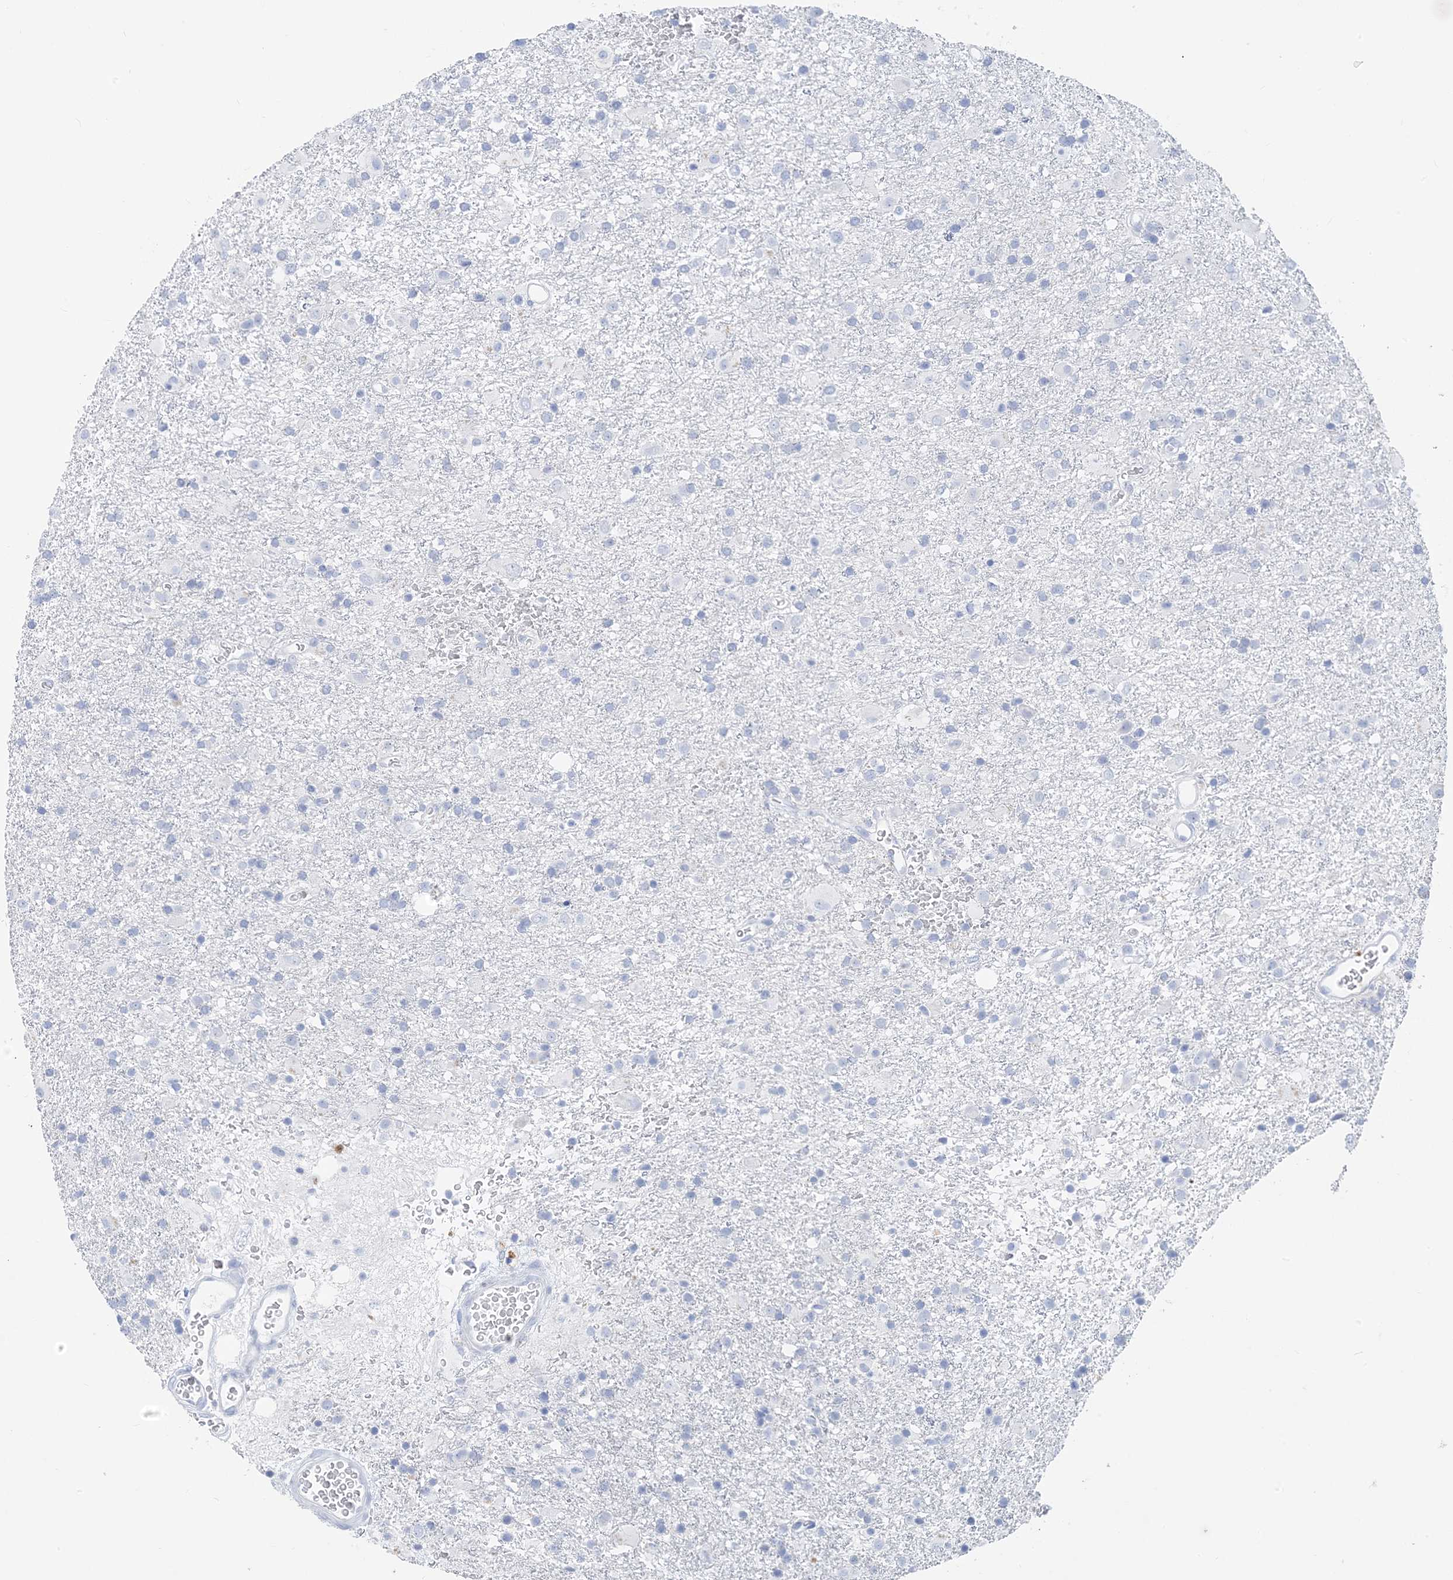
{"staining": {"intensity": "negative", "quantity": "none", "location": "none"}, "tissue": "glioma", "cell_type": "Tumor cells", "image_type": "cancer", "snomed": [{"axis": "morphology", "description": "Glioma, malignant, Low grade"}, {"axis": "topography", "description": "Brain"}], "caption": "This is an IHC image of malignant low-grade glioma. There is no expression in tumor cells.", "gene": "SH3YL1", "patient": {"sex": "male", "age": 65}}